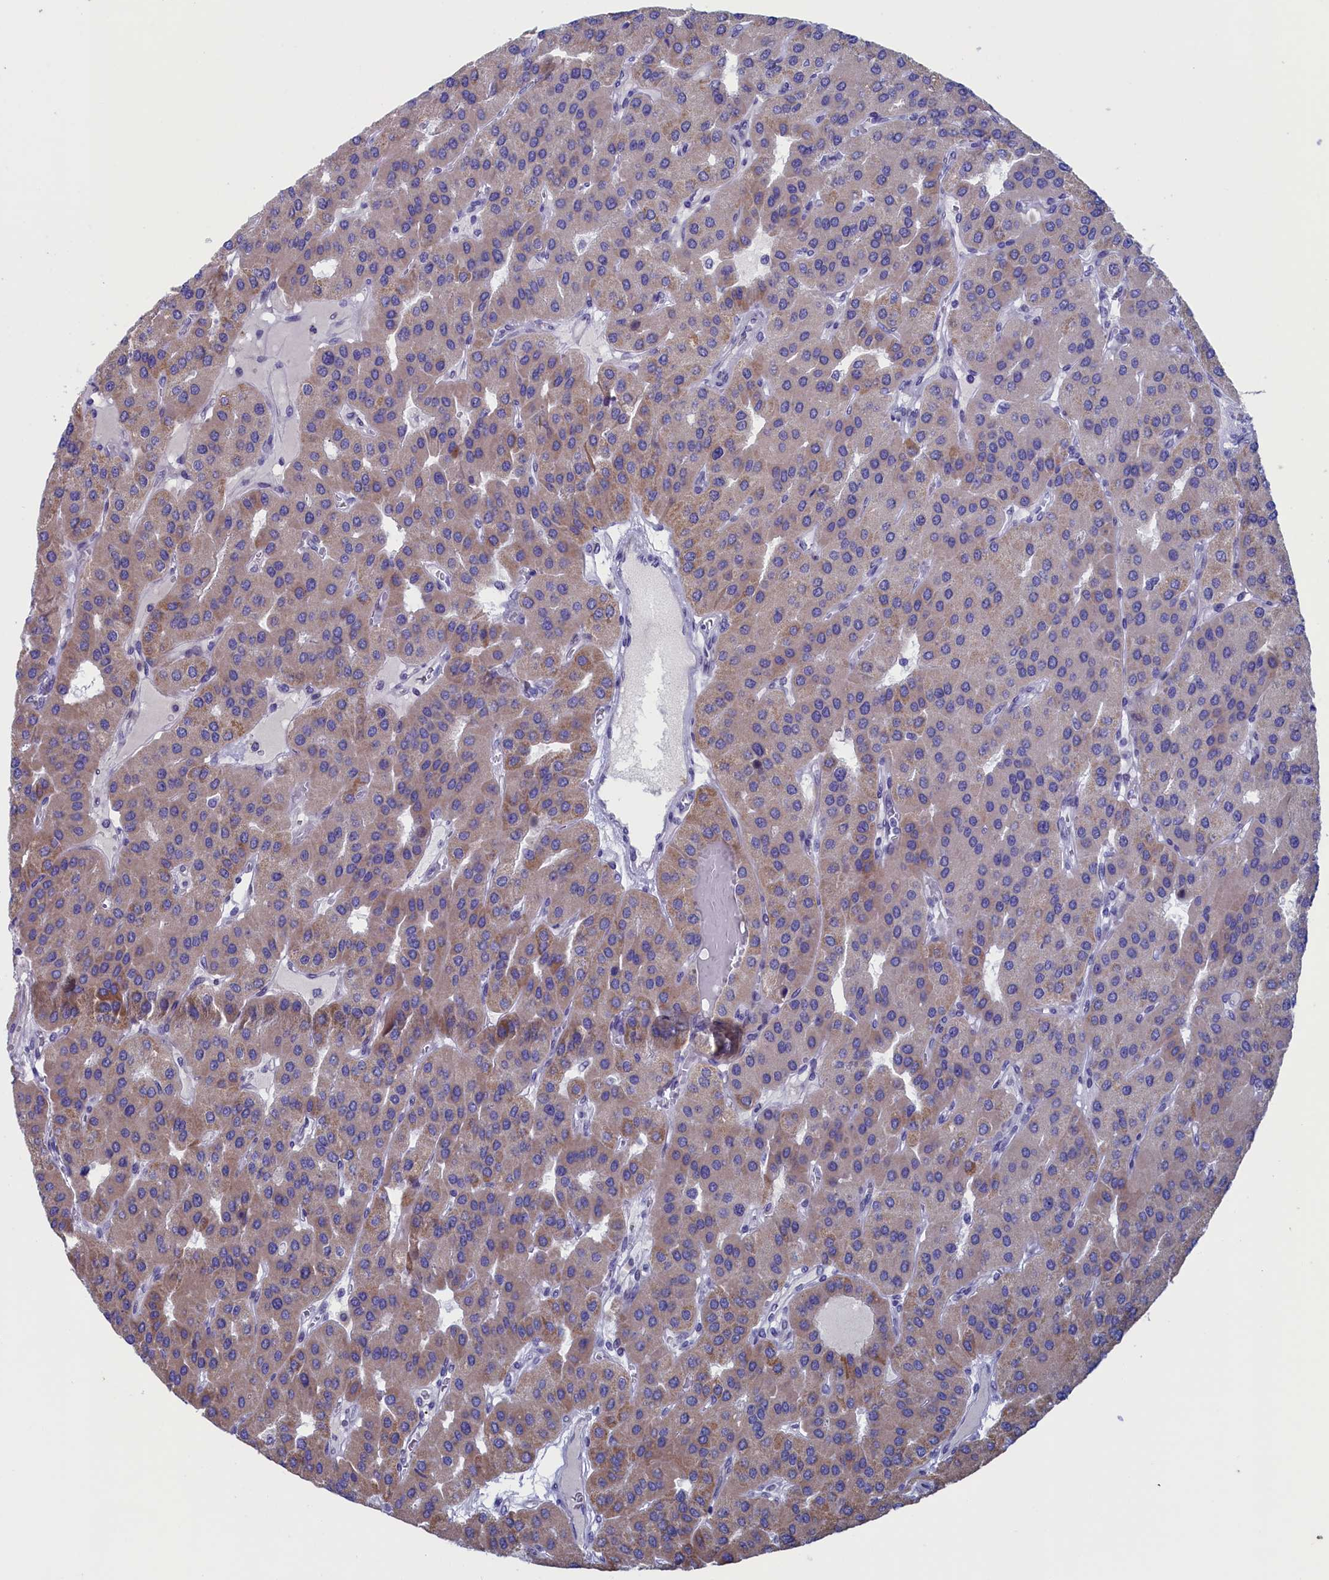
{"staining": {"intensity": "weak", "quantity": "25%-75%", "location": "cytoplasmic/membranous"}, "tissue": "parathyroid gland", "cell_type": "Glandular cells", "image_type": "normal", "snomed": [{"axis": "morphology", "description": "Normal tissue, NOS"}, {"axis": "morphology", "description": "Adenoma, NOS"}, {"axis": "topography", "description": "Parathyroid gland"}], "caption": "Weak cytoplasmic/membranous positivity is appreciated in about 25%-75% of glandular cells in benign parathyroid gland. (DAB = brown stain, brightfield microscopy at high magnification).", "gene": "NIBAN3", "patient": {"sex": "female", "age": 86}}